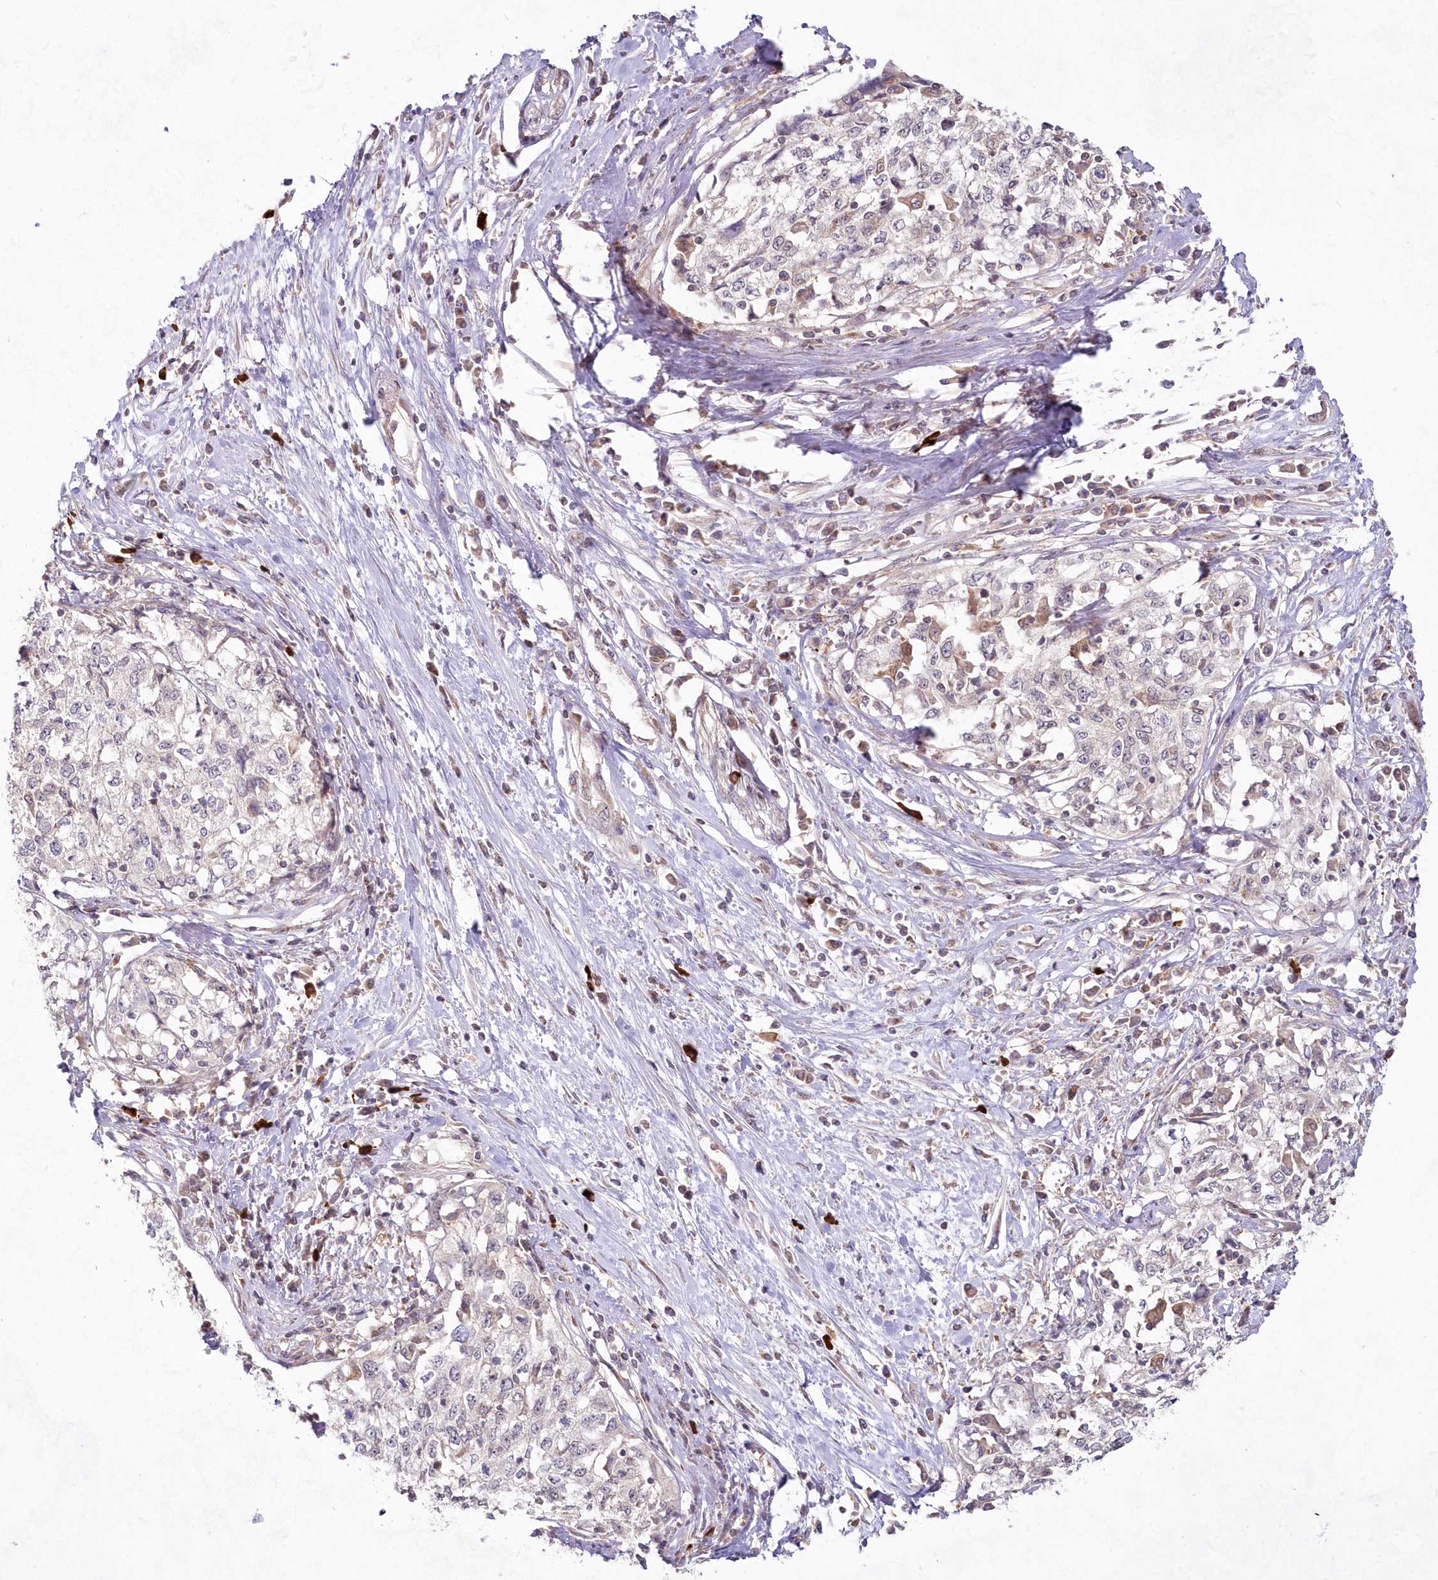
{"staining": {"intensity": "weak", "quantity": "<25%", "location": "cytoplasmic/membranous"}, "tissue": "cervical cancer", "cell_type": "Tumor cells", "image_type": "cancer", "snomed": [{"axis": "morphology", "description": "Squamous cell carcinoma, NOS"}, {"axis": "topography", "description": "Cervix"}], "caption": "An immunohistochemistry image of cervical cancer is shown. There is no staining in tumor cells of cervical cancer.", "gene": "IMPA1", "patient": {"sex": "female", "age": 57}}